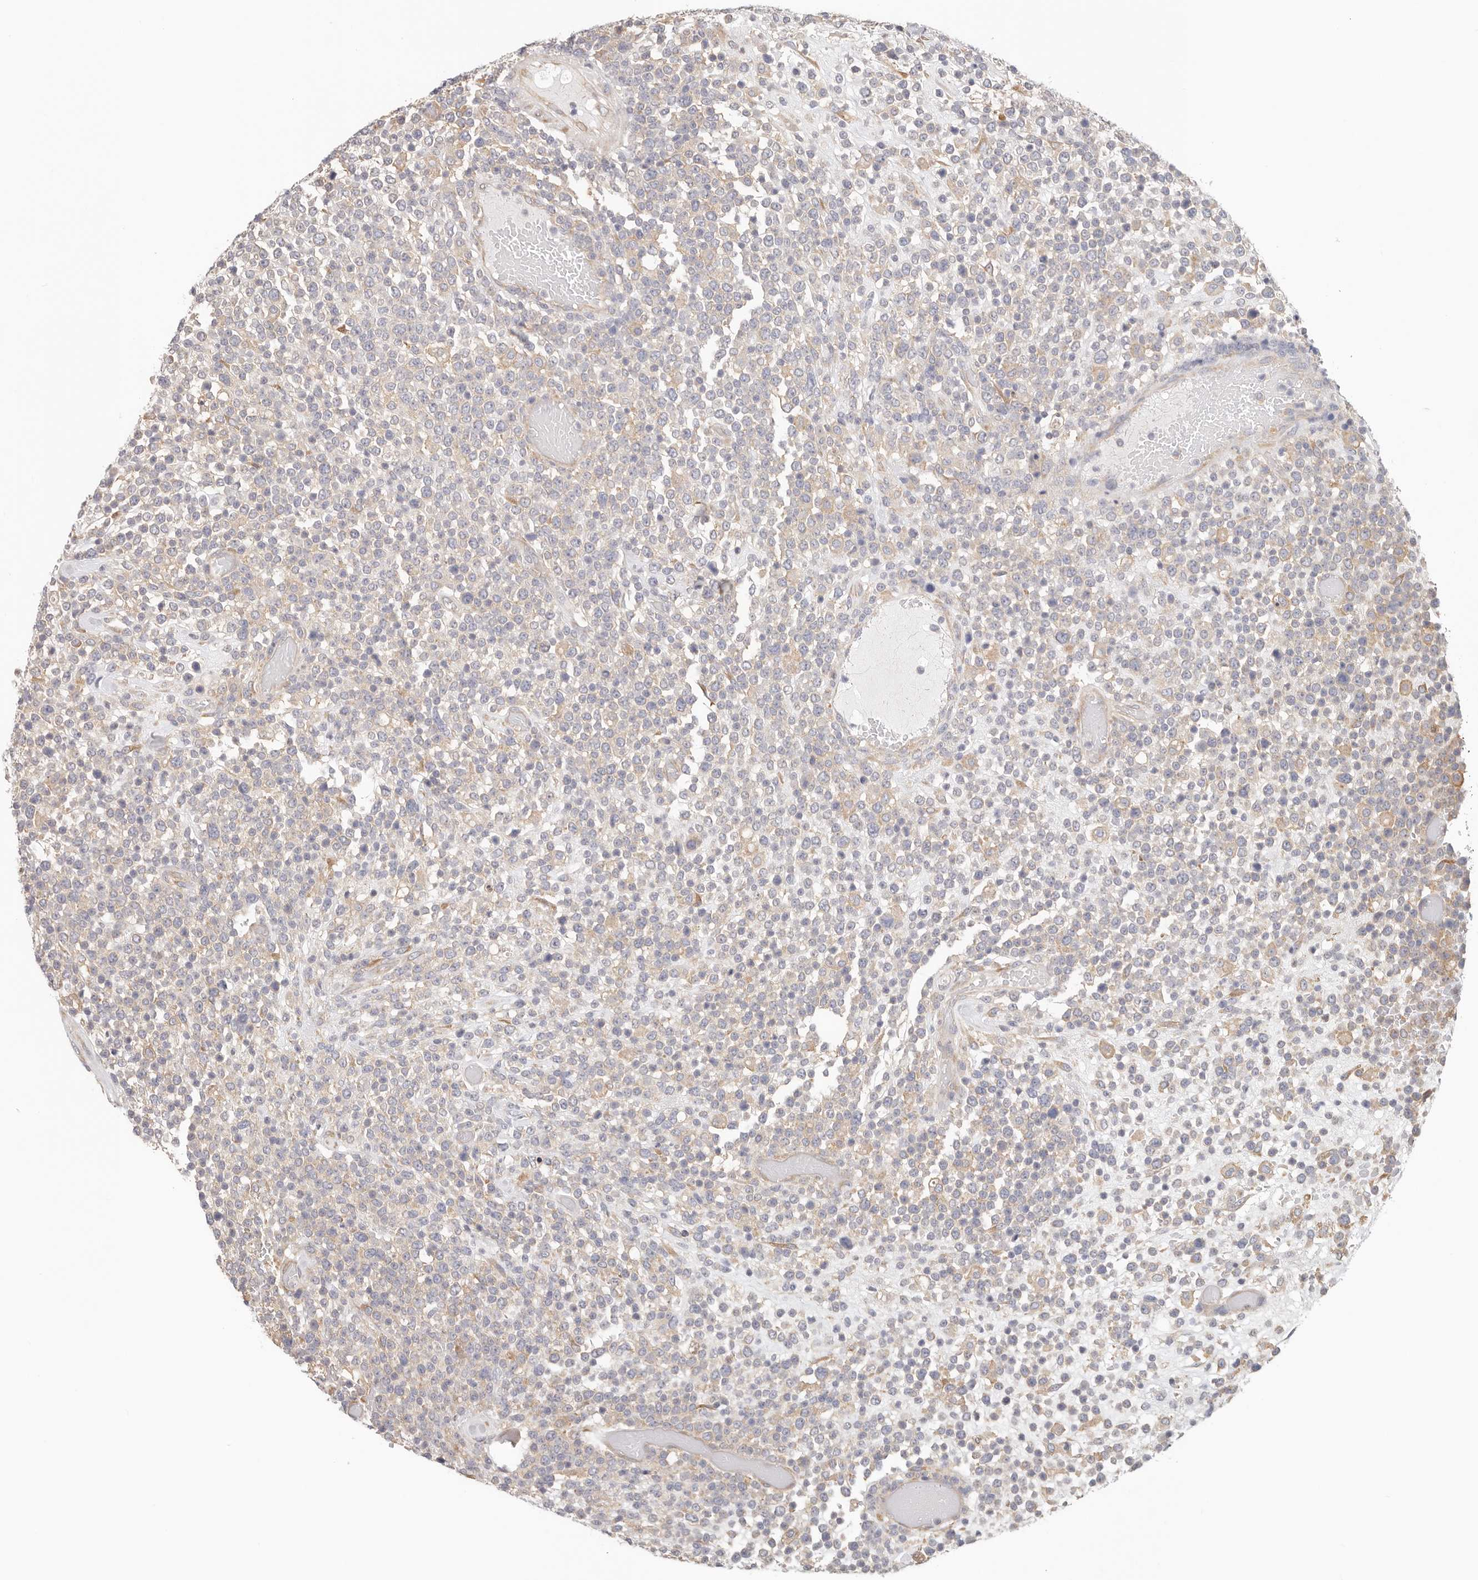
{"staining": {"intensity": "weak", "quantity": "25%-75%", "location": "cytoplasmic/membranous"}, "tissue": "lymphoma", "cell_type": "Tumor cells", "image_type": "cancer", "snomed": [{"axis": "morphology", "description": "Malignant lymphoma, non-Hodgkin's type, High grade"}, {"axis": "topography", "description": "Colon"}], "caption": "DAB (3,3'-diaminobenzidine) immunohistochemical staining of human high-grade malignant lymphoma, non-Hodgkin's type exhibits weak cytoplasmic/membranous protein expression in about 25%-75% of tumor cells.", "gene": "AFDN", "patient": {"sex": "female", "age": 53}}